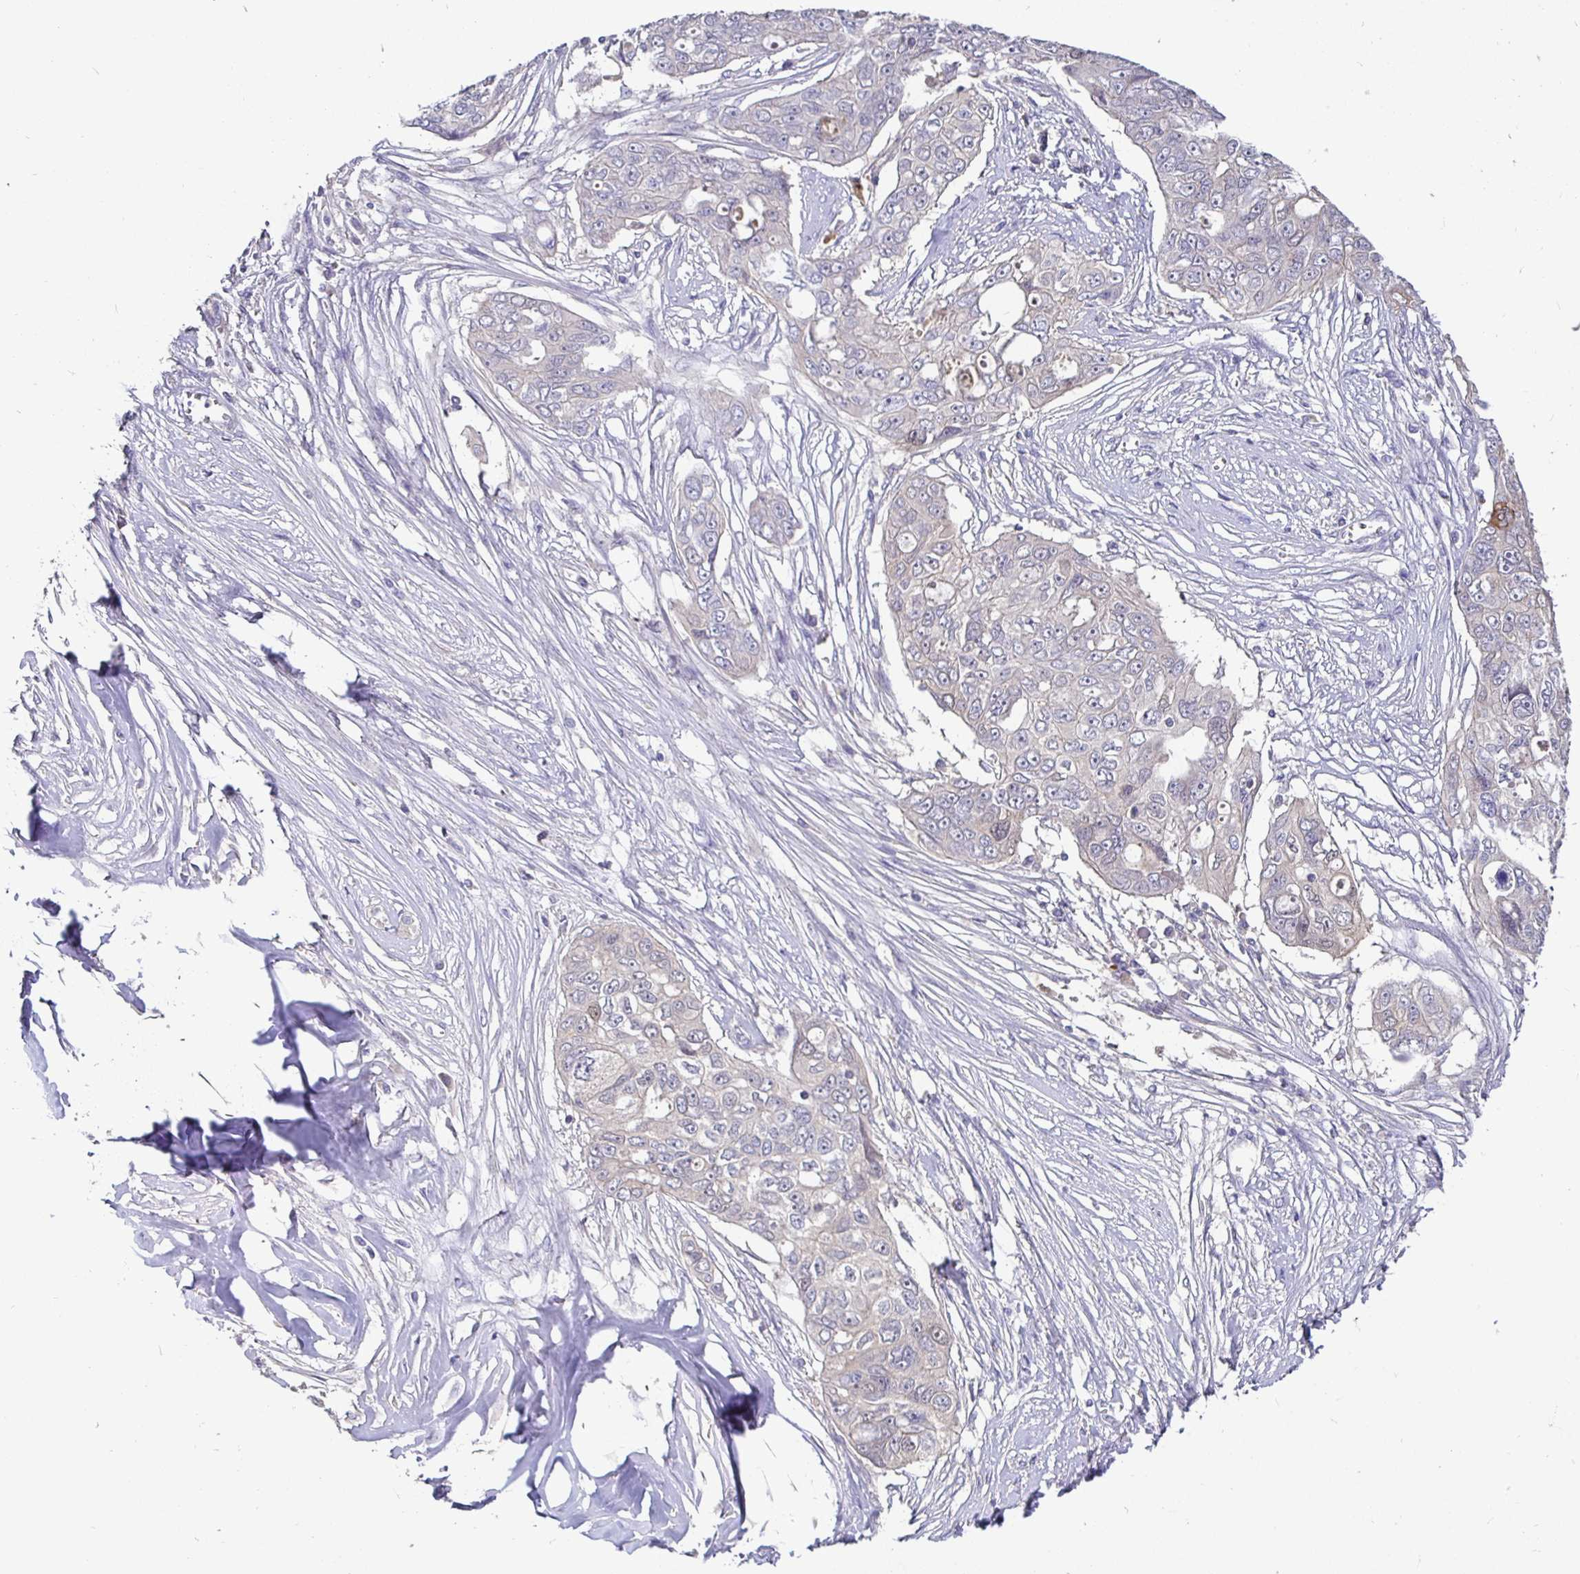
{"staining": {"intensity": "negative", "quantity": "none", "location": "none"}, "tissue": "ovarian cancer", "cell_type": "Tumor cells", "image_type": "cancer", "snomed": [{"axis": "morphology", "description": "Carcinoma, endometroid"}, {"axis": "topography", "description": "Ovary"}], "caption": "Immunohistochemical staining of ovarian endometroid carcinoma reveals no significant expression in tumor cells.", "gene": "KIF21A", "patient": {"sex": "female", "age": 70}}